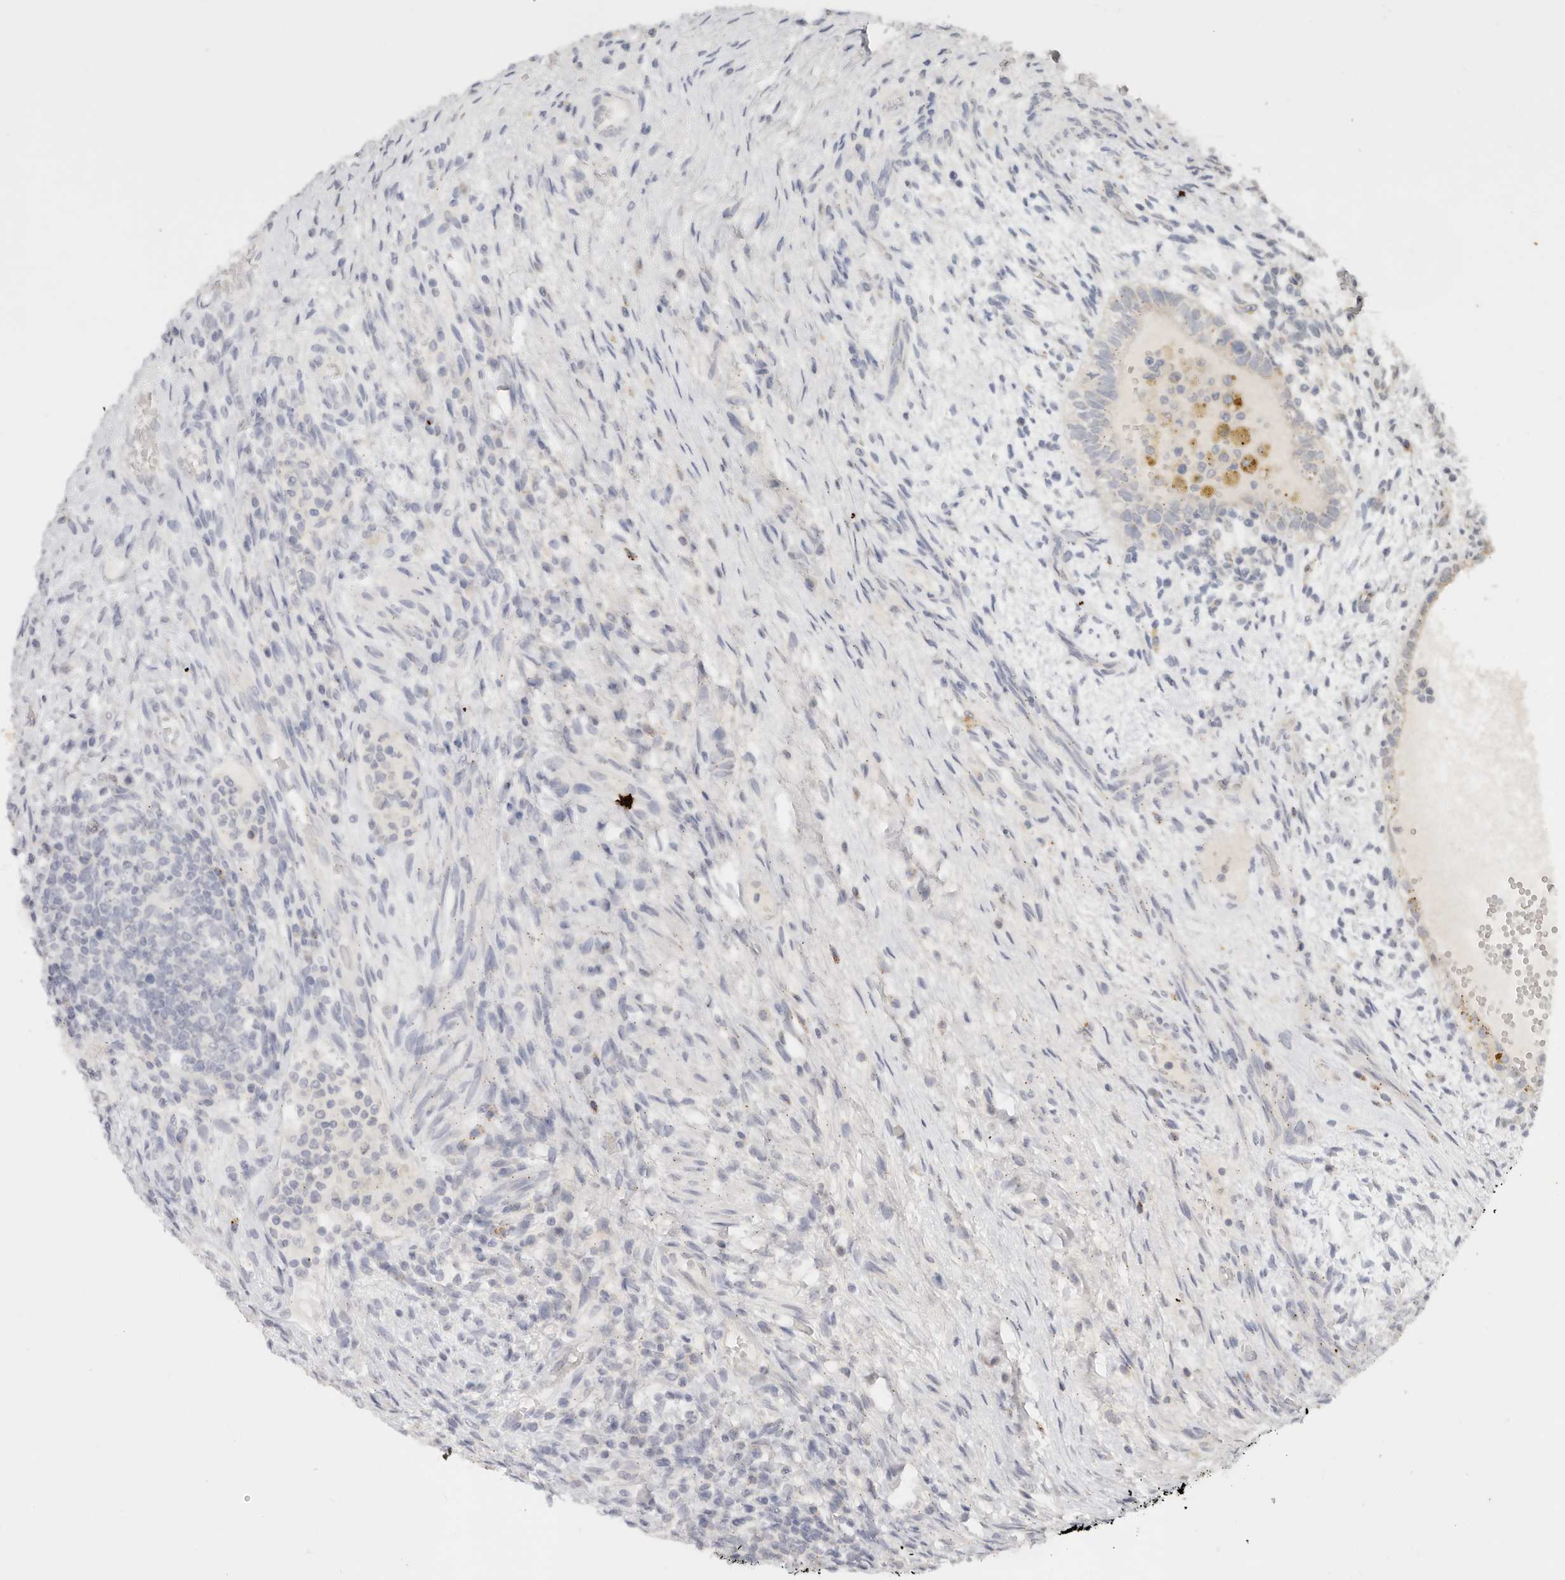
{"staining": {"intensity": "negative", "quantity": "none", "location": "none"}, "tissue": "testis cancer", "cell_type": "Tumor cells", "image_type": "cancer", "snomed": [{"axis": "morphology", "description": "Carcinoma, Embryonal, NOS"}, {"axis": "topography", "description": "Testis"}], "caption": "Tumor cells are negative for protein expression in human embryonal carcinoma (testis).", "gene": "LMO4", "patient": {"sex": "male", "age": 26}}